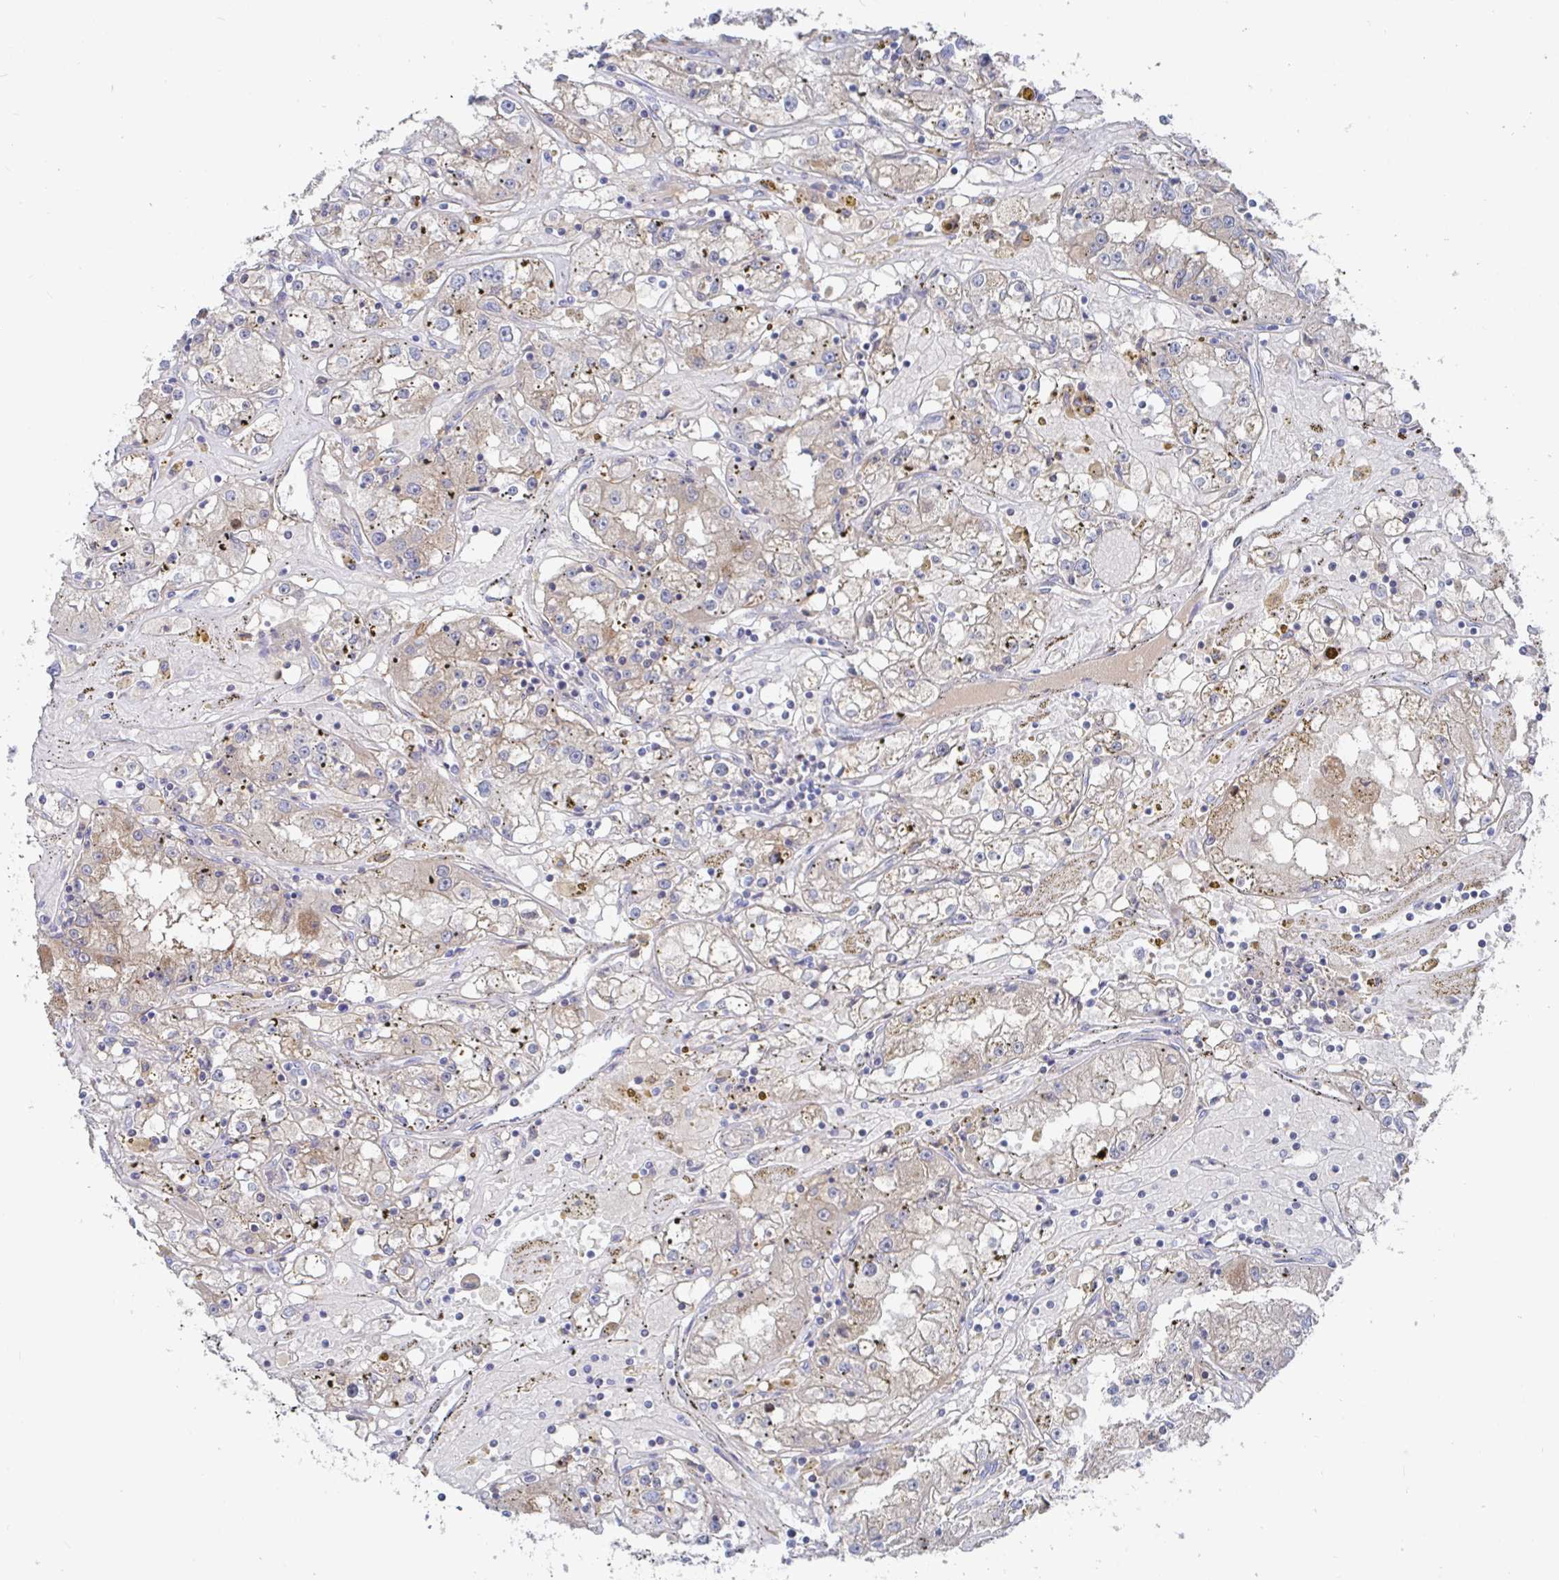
{"staining": {"intensity": "weak", "quantity": ">75%", "location": "cytoplasmic/membranous"}, "tissue": "renal cancer", "cell_type": "Tumor cells", "image_type": "cancer", "snomed": [{"axis": "morphology", "description": "Adenocarcinoma, NOS"}, {"axis": "topography", "description": "Kidney"}], "caption": "An immunohistochemistry histopathology image of tumor tissue is shown. Protein staining in brown shows weak cytoplasmic/membranous positivity in adenocarcinoma (renal) within tumor cells.", "gene": "GPR148", "patient": {"sex": "male", "age": 56}}